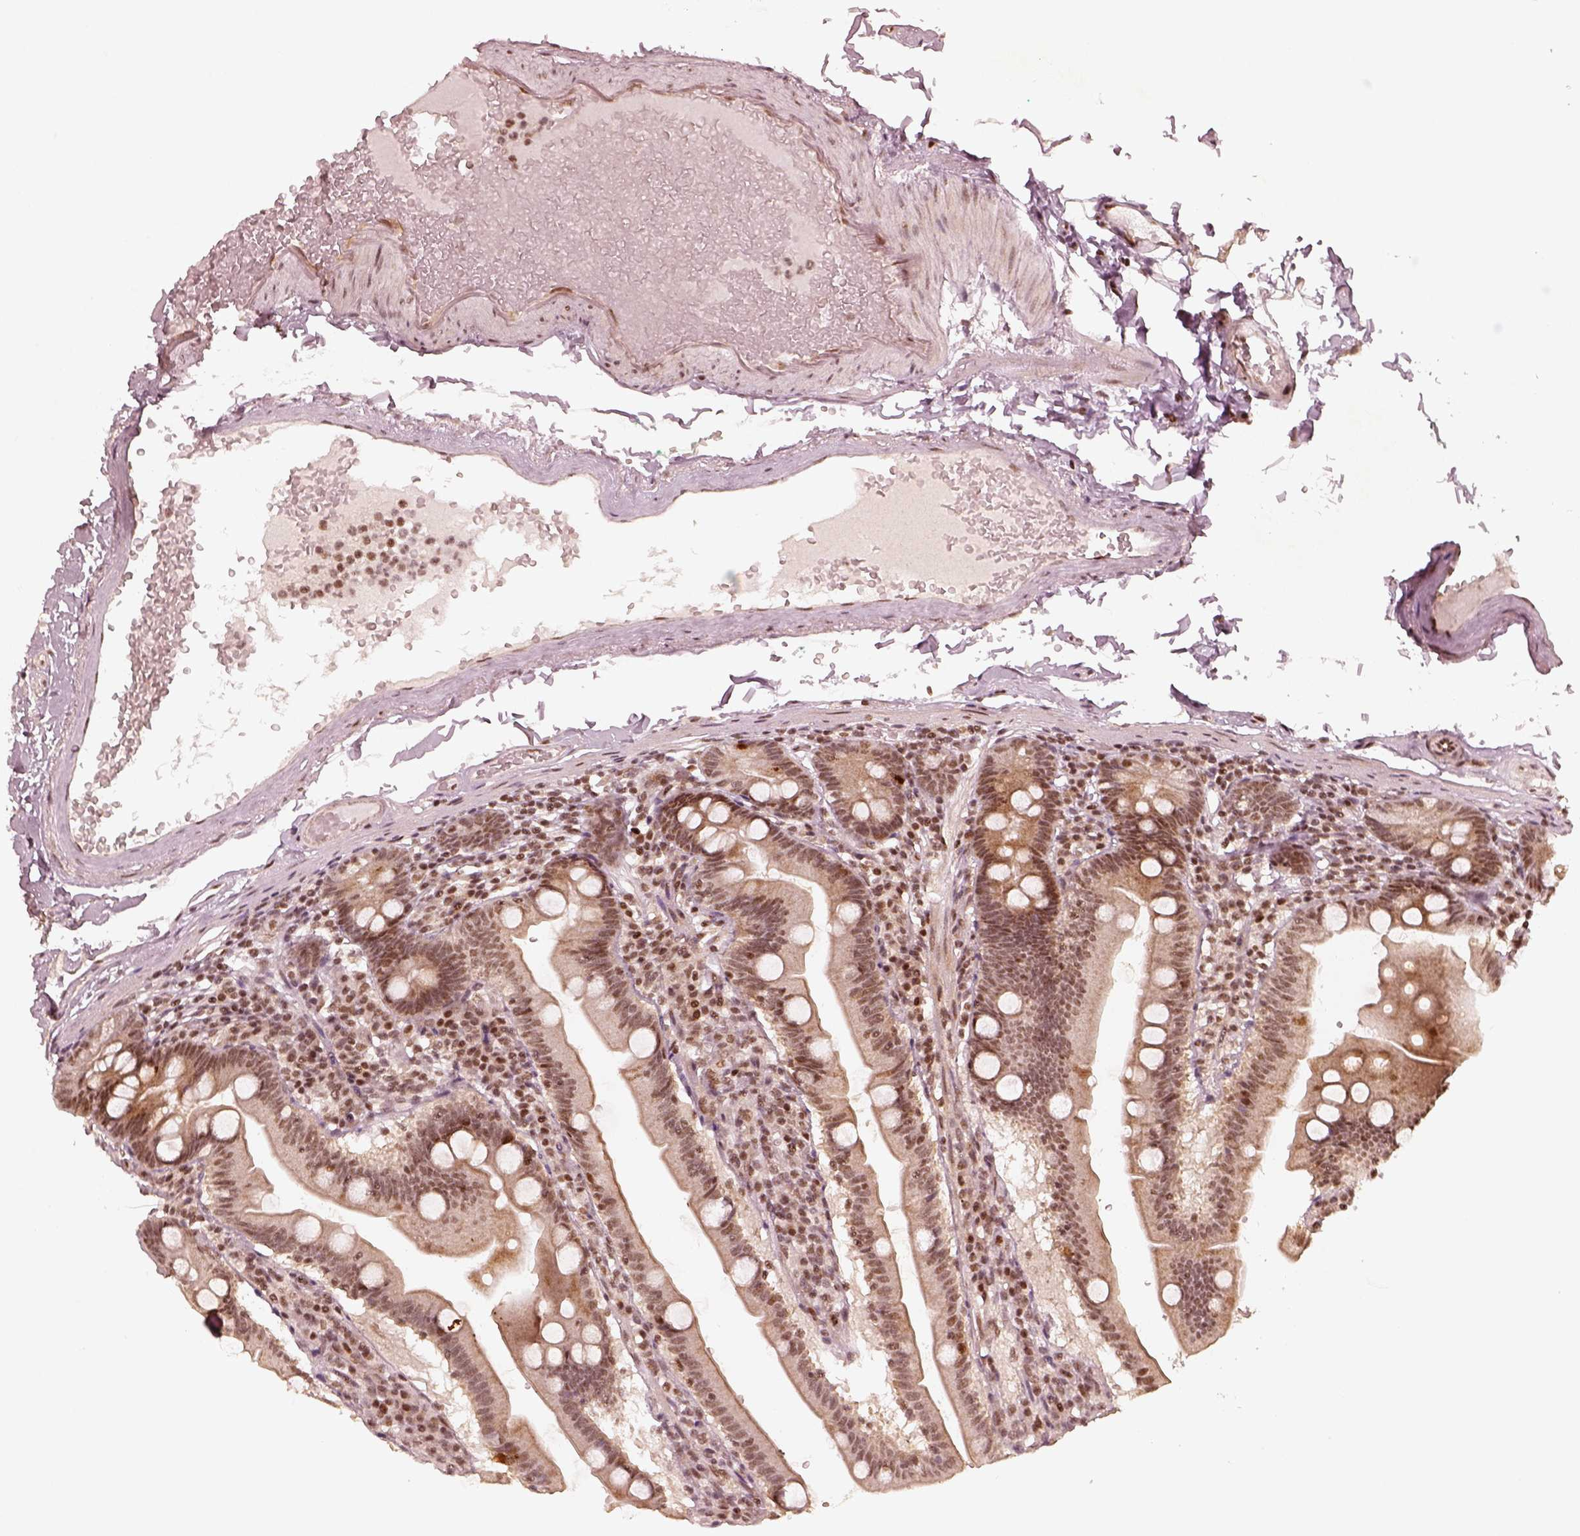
{"staining": {"intensity": "moderate", "quantity": "25%-75%", "location": "nuclear"}, "tissue": "duodenum", "cell_type": "Glandular cells", "image_type": "normal", "snomed": [{"axis": "morphology", "description": "Normal tissue, NOS"}, {"axis": "topography", "description": "Duodenum"}], "caption": "The immunohistochemical stain highlights moderate nuclear staining in glandular cells of normal duodenum. (brown staining indicates protein expression, while blue staining denotes nuclei).", "gene": "GMEB2", "patient": {"sex": "female", "age": 67}}